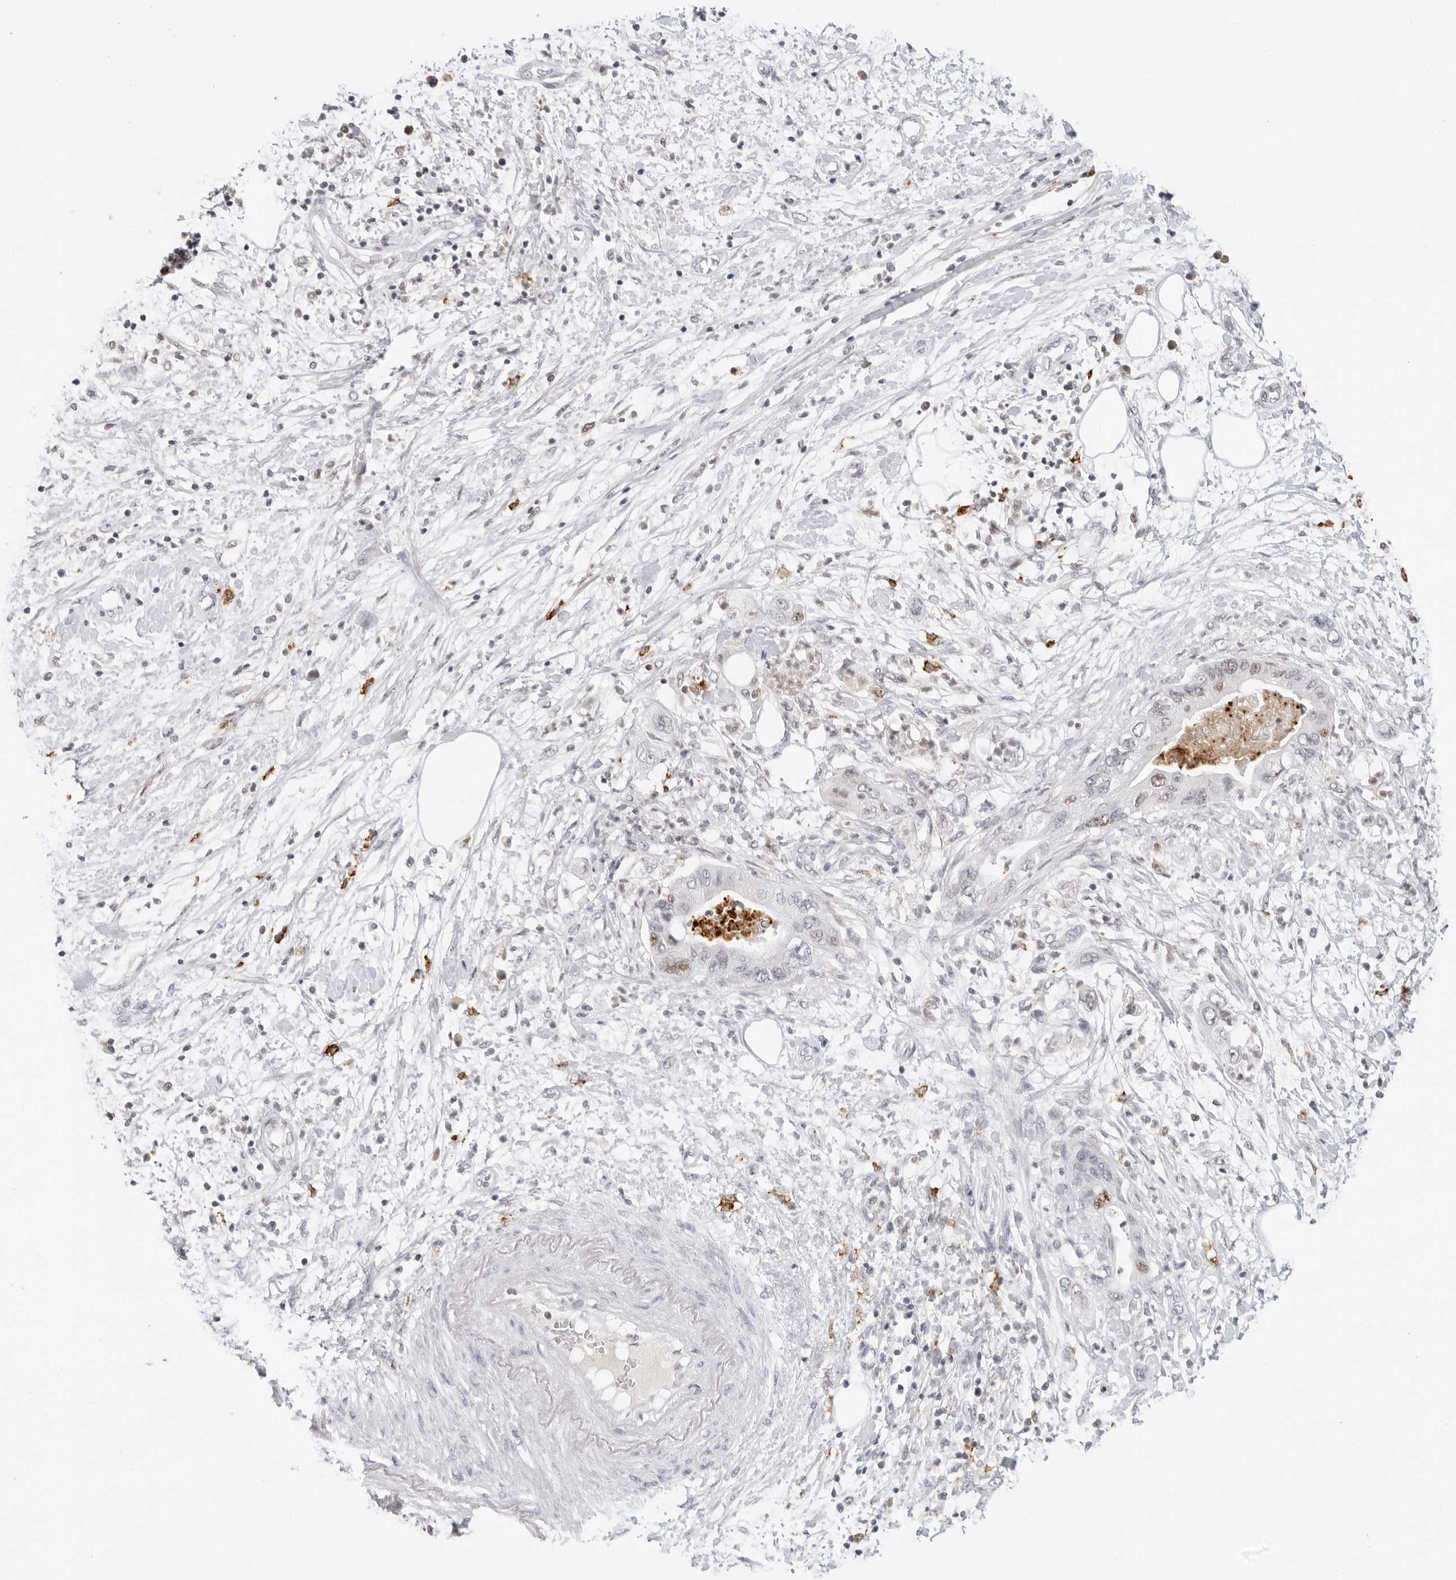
{"staining": {"intensity": "moderate", "quantity": "<25%", "location": "nuclear"}, "tissue": "pancreatic cancer", "cell_type": "Tumor cells", "image_type": "cancer", "snomed": [{"axis": "morphology", "description": "Adenocarcinoma, NOS"}, {"axis": "topography", "description": "Pancreas"}], "caption": "DAB immunohistochemical staining of adenocarcinoma (pancreatic) exhibits moderate nuclear protein staining in about <25% of tumor cells. The staining is performed using DAB brown chromogen to label protein expression. The nuclei are counter-stained blue using hematoxylin.", "gene": "MSH6", "patient": {"sex": "female", "age": 73}}